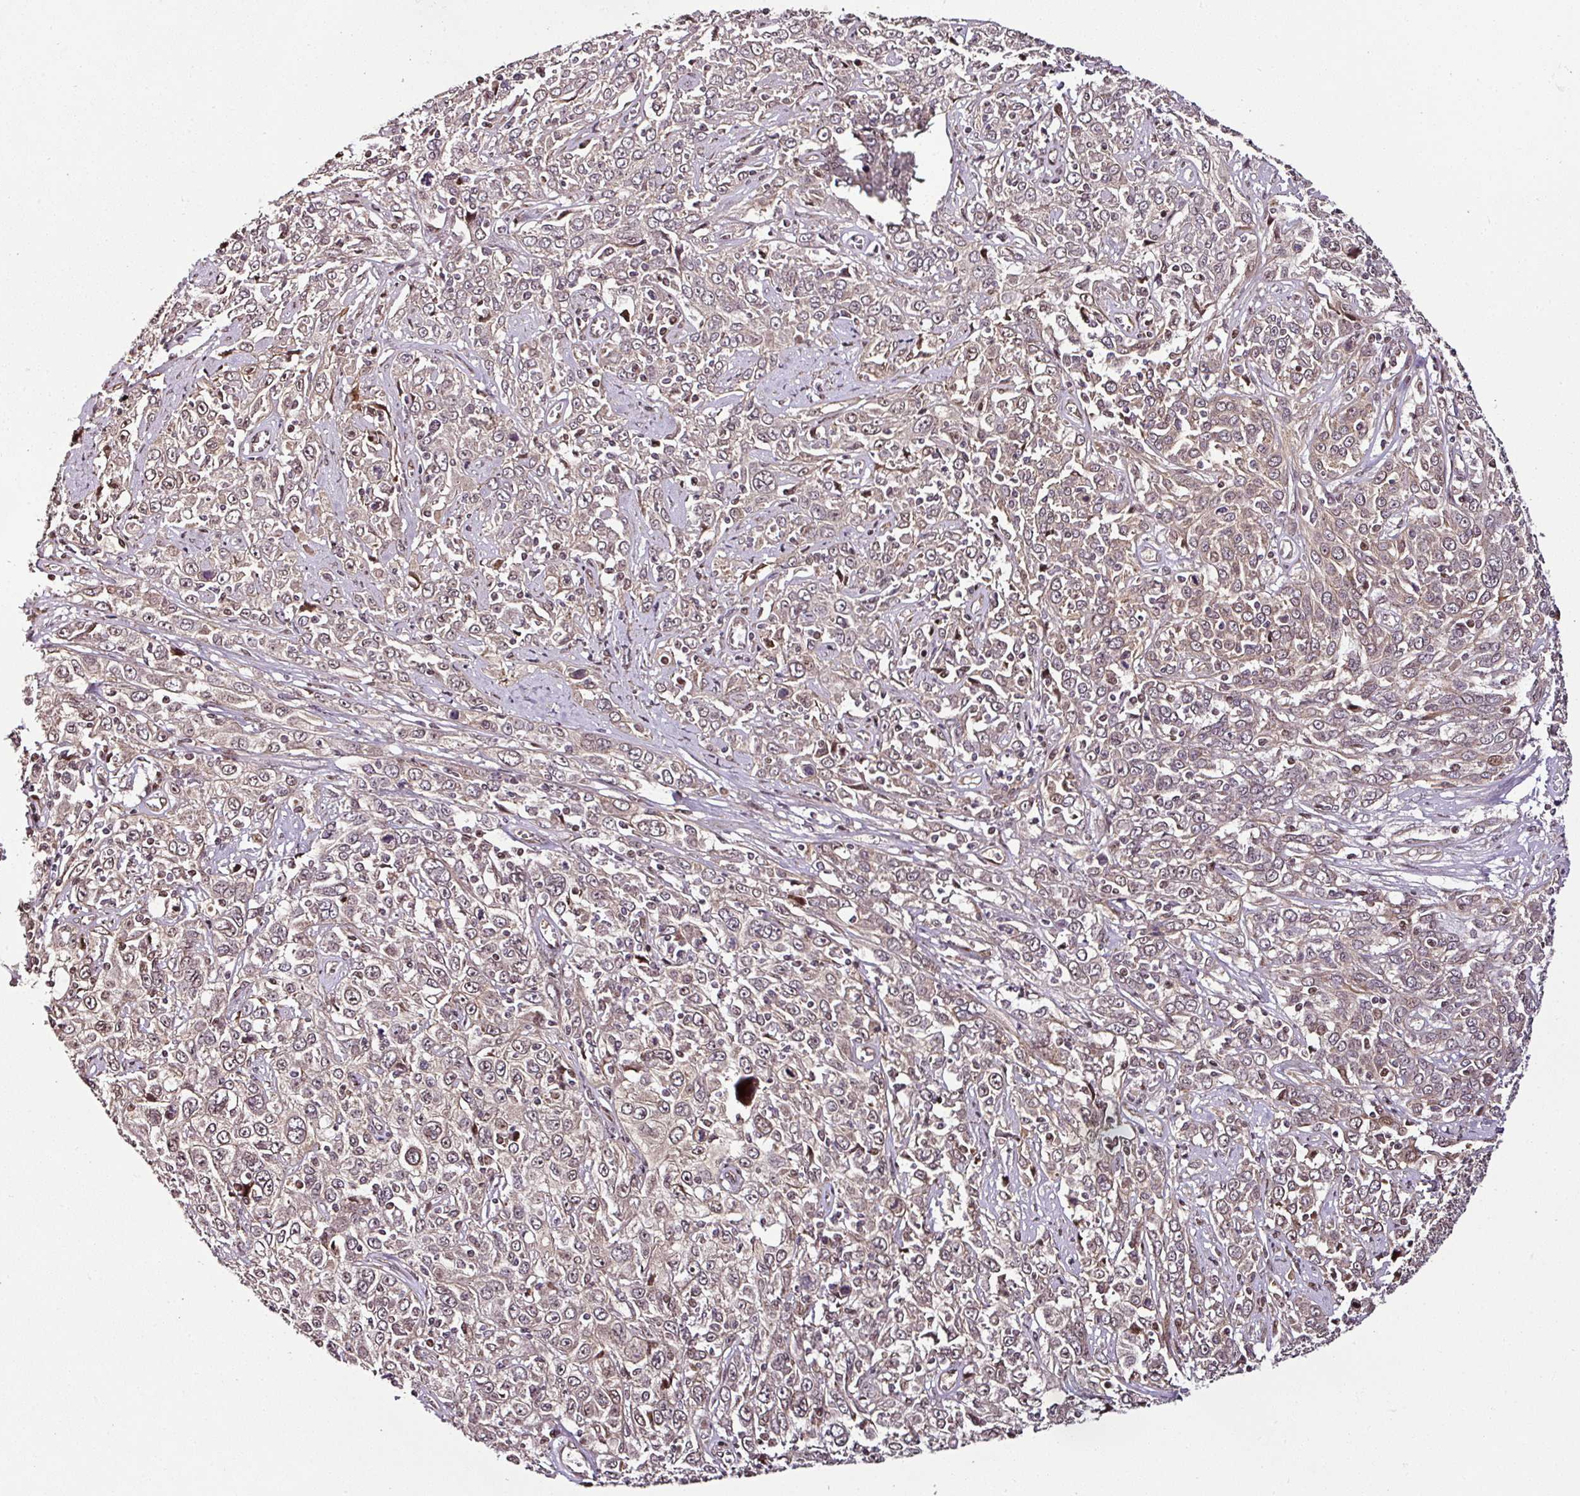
{"staining": {"intensity": "negative", "quantity": "none", "location": "none"}, "tissue": "cervical cancer", "cell_type": "Tumor cells", "image_type": "cancer", "snomed": [{"axis": "morphology", "description": "Squamous cell carcinoma, NOS"}, {"axis": "topography", "description": "Cervix"}], "caption": "High power microscopy photomicrograph of an immunohistochemistry histopathology image of cervical cancer, revealing no significant staining in tumor cells.", "gene": "COPRS", "patient": {"sex": "female", "age": 46}}